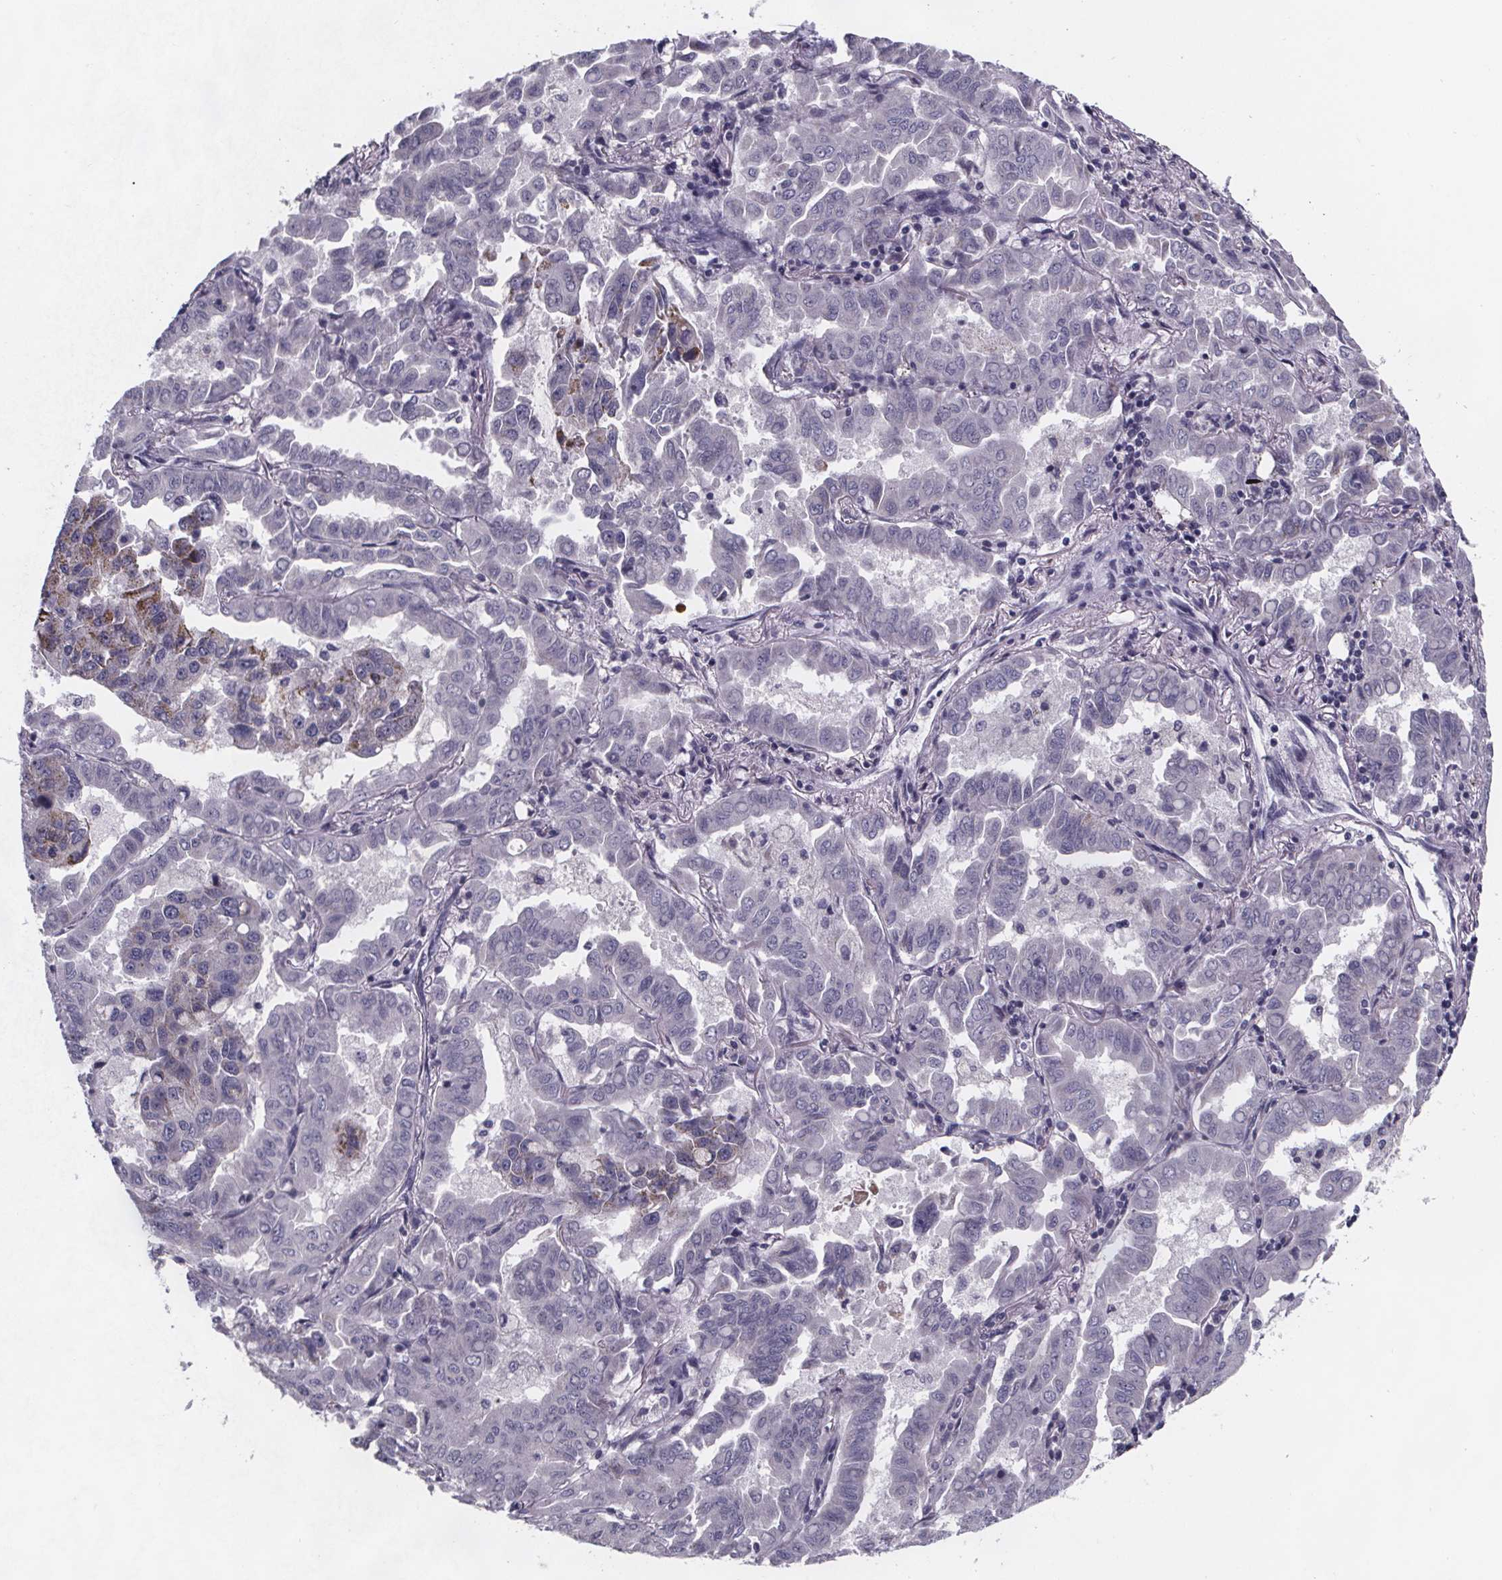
{"staining": {"intensity": "moderate", "quantity": "<25%", "location": "cytoplasmic/membranous"}, "tissue": "lung cancer", "cell_type": "Tumor cells", "image_type": "cancer", "snomed": [{"axis": "morphology", "description": "Adenocarcinoma, NOS"}, {"axis": "topography", "description": "Lung"}], "caption": "Immunohistochemistry (IHC) of lung cancer (adenocarcinoma) demonstrates low levels of moderate cytoplasmic/membranous staining in approximately <25% of tumor cells.", "gene": "PAH", "patient": {"sex": "male", "age": 64}}